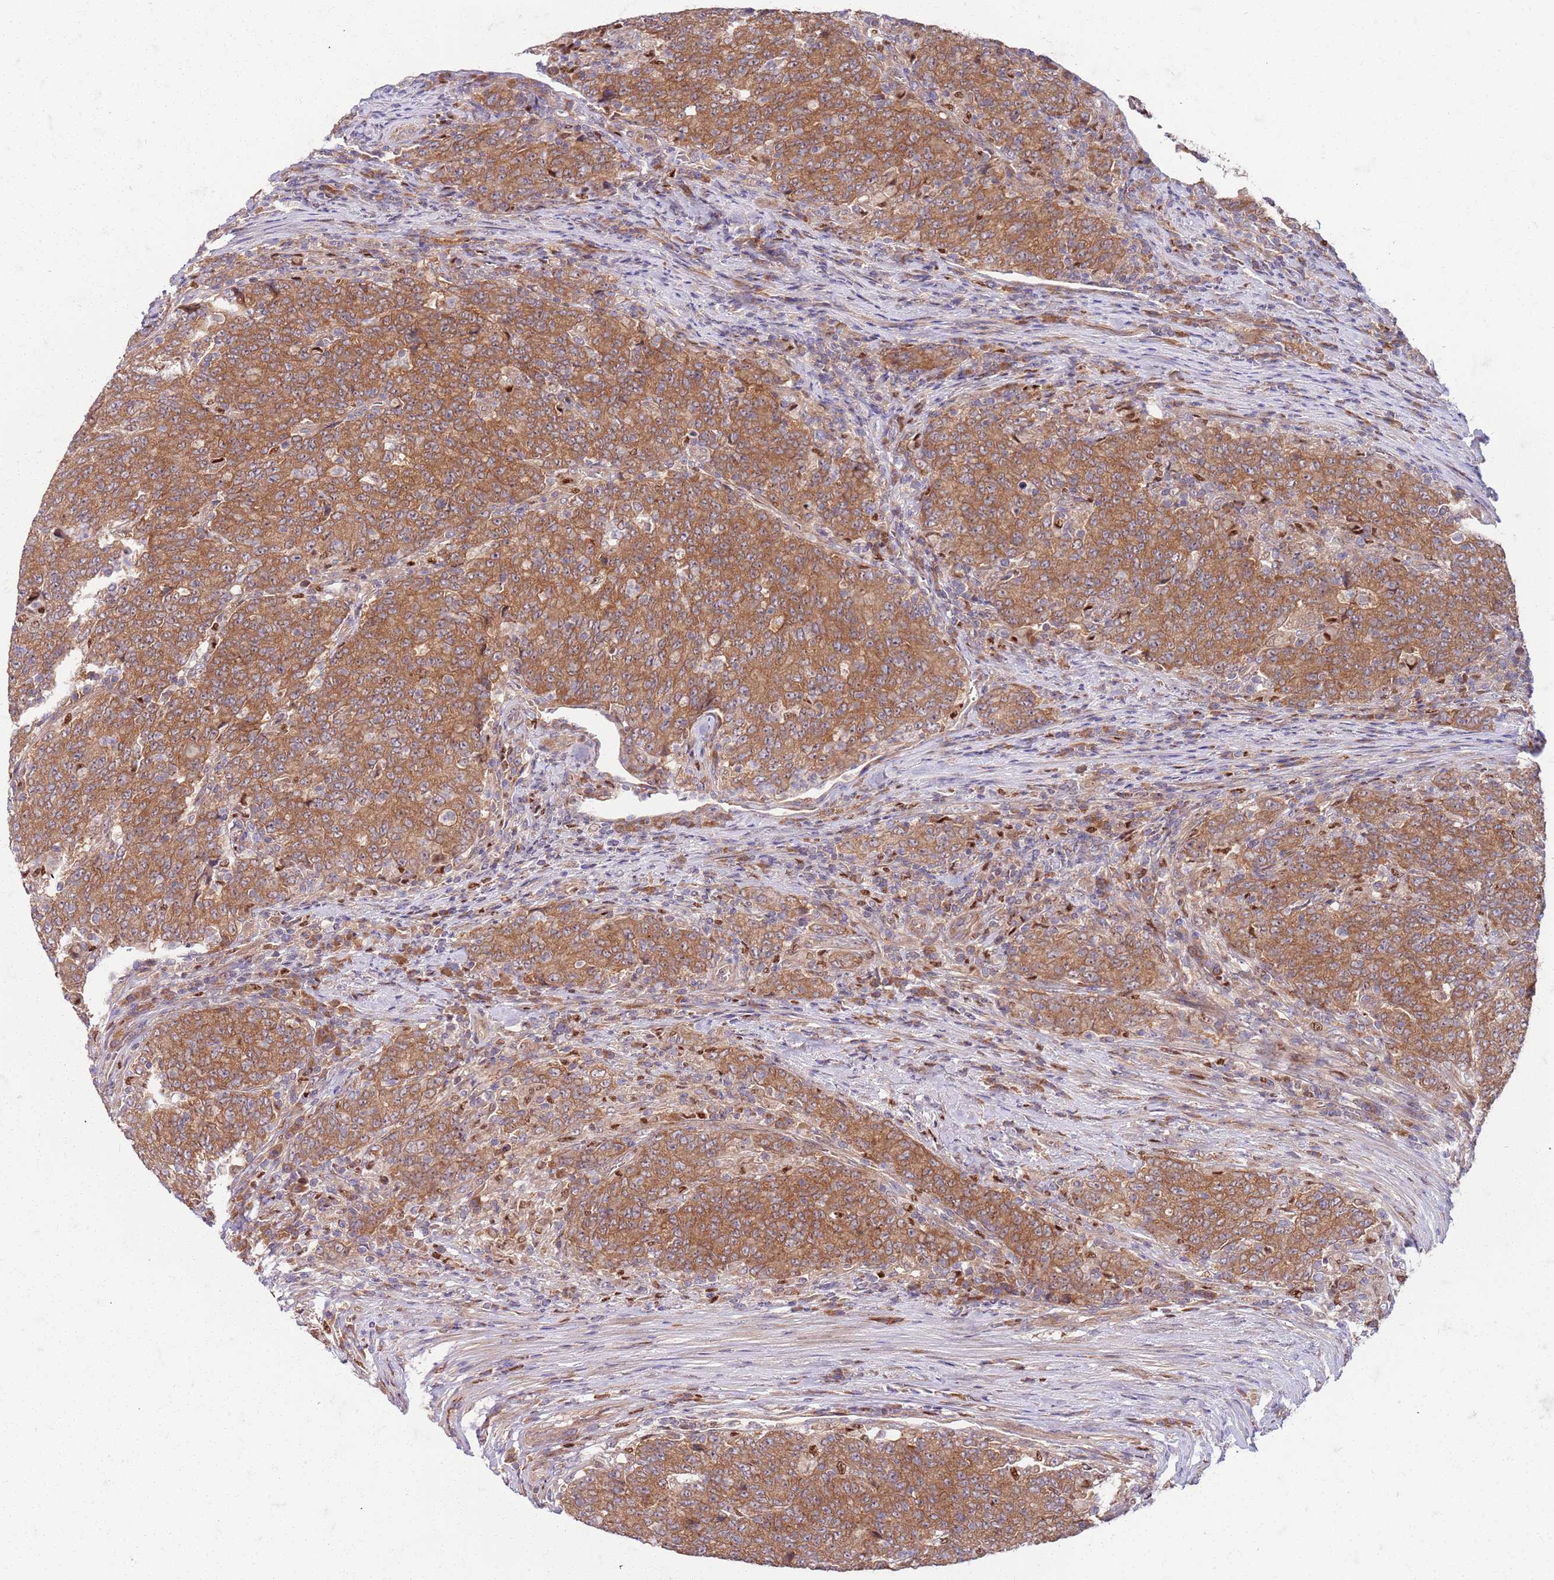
{"staining": {"intensity": "moderate", "quantity": ">75%", "location": "cytoplasmic/membranous"}, "tissue": "colorectal cancer", "cell_type": "Tumor cells", "image_type": "cancer", "snomed": [{"axis": "morphology", "description": "Adenocarcinoma, NOS"}, {"axis": "topography", "description": "Colon"}], "caption": "Brown immunohistochemical staining in human adenocarcinoma (colorectal) displays moderate cytoplasmic/membranous staining in approximately >75% of tumor cells.", "gene": "OSBP", "patient": {"sex": "female", "age": 75}}